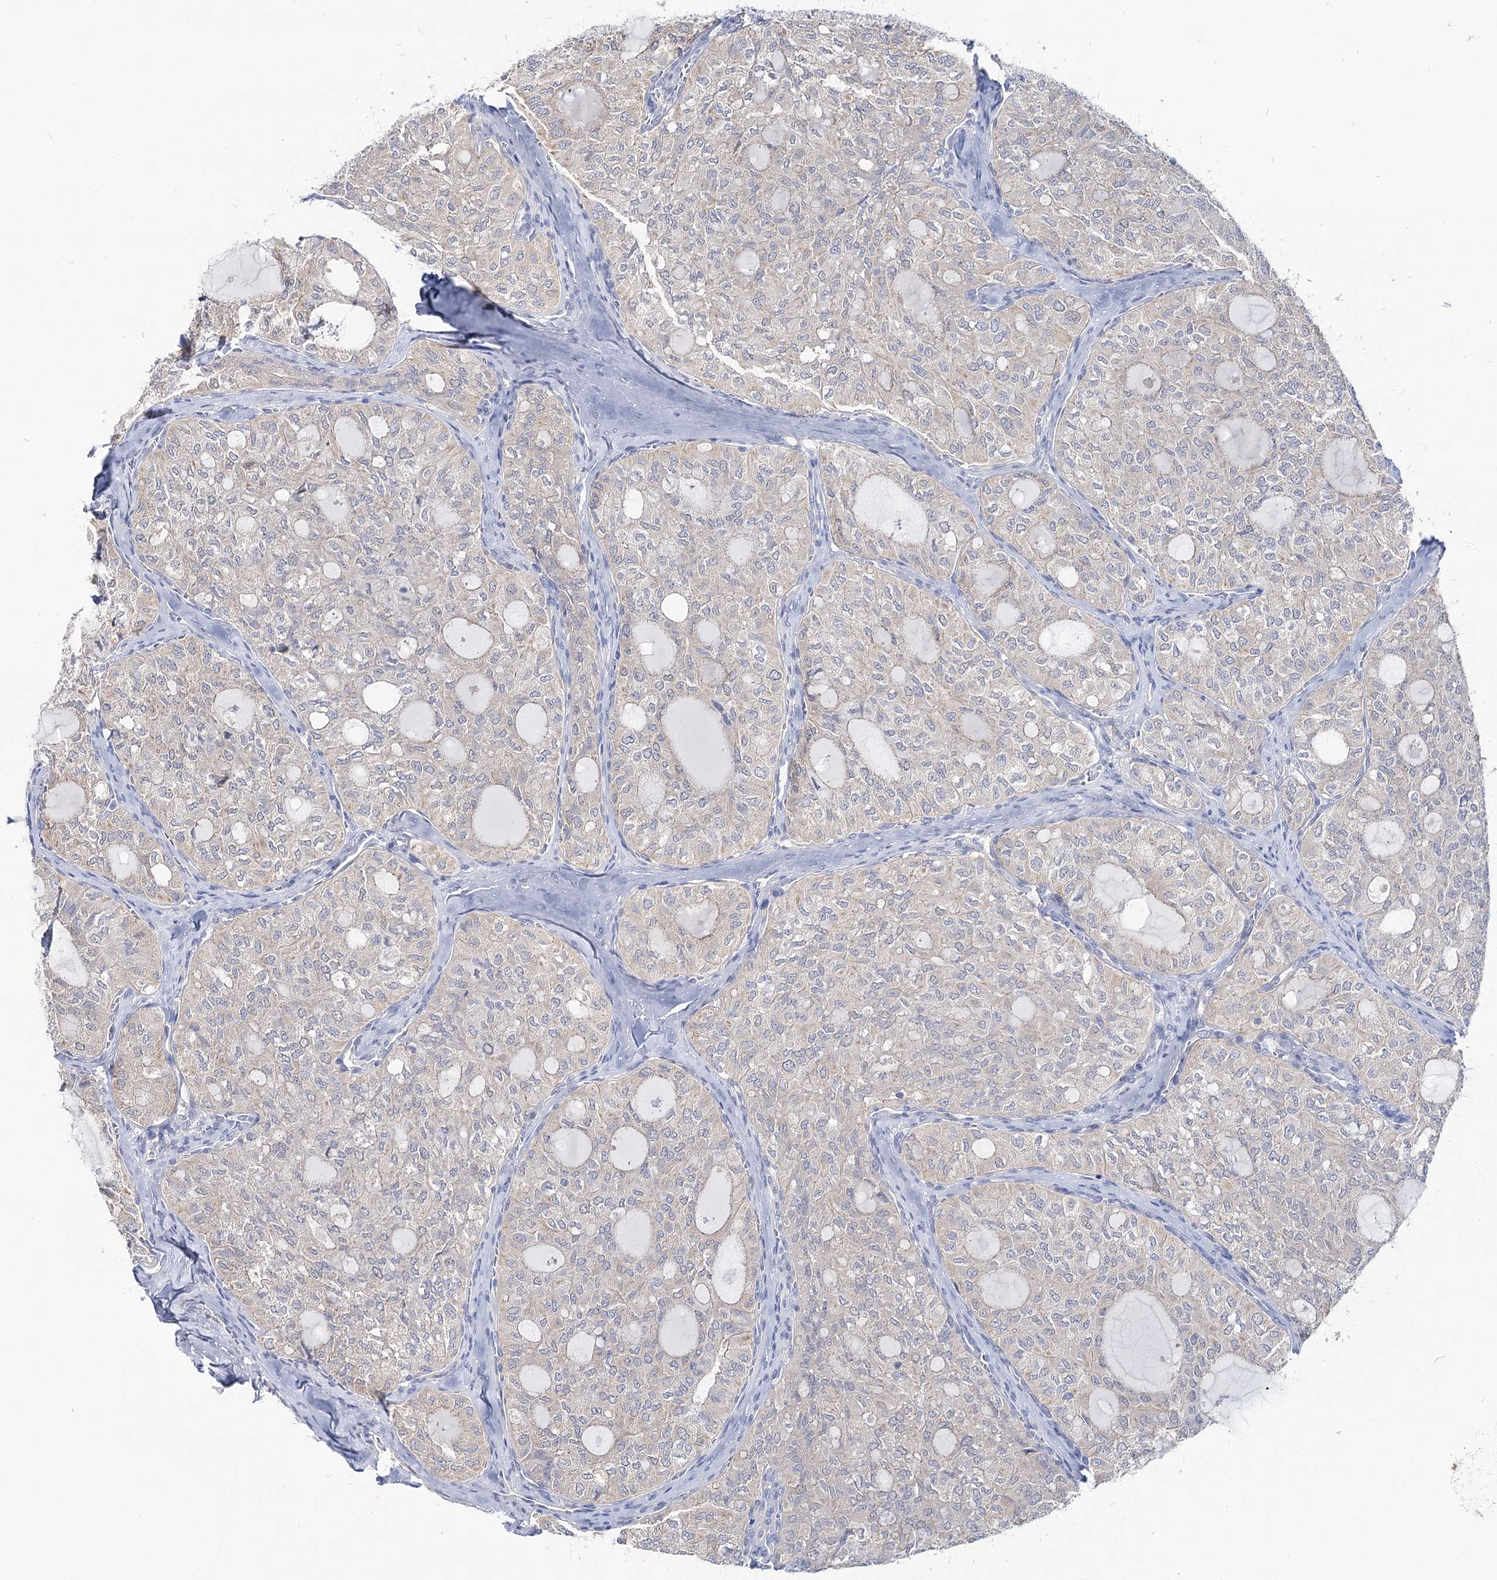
{"staining": {"intensity": "negative", "quantity": "none", "location": "none"}, "tissue": "thyroid cancer", "cell_type": "Tumor cells", "image_type": "cancer", "snomed": [{"axis": "morphology", "description": "Follicular adenoma carcinoma, NOS"}, {"axis": "topography", "description": "Thyroid gland"}], "caption": "IHC photomicrograph of neoplastic tissue: human thyroid cancer (follicular adenoma carcinoma) stained with DAB (3,3'-diaminobenzidine) displays no significant protein staining in tumor cells. (Stains: DAB (3,3'-diaminobenzidine) IHC with hematoxylin counter stain, Microscopy: brightfield microscopy at high magnification).", "gene": "UGP2", "patient": {"sex": "male", "age": 75}}